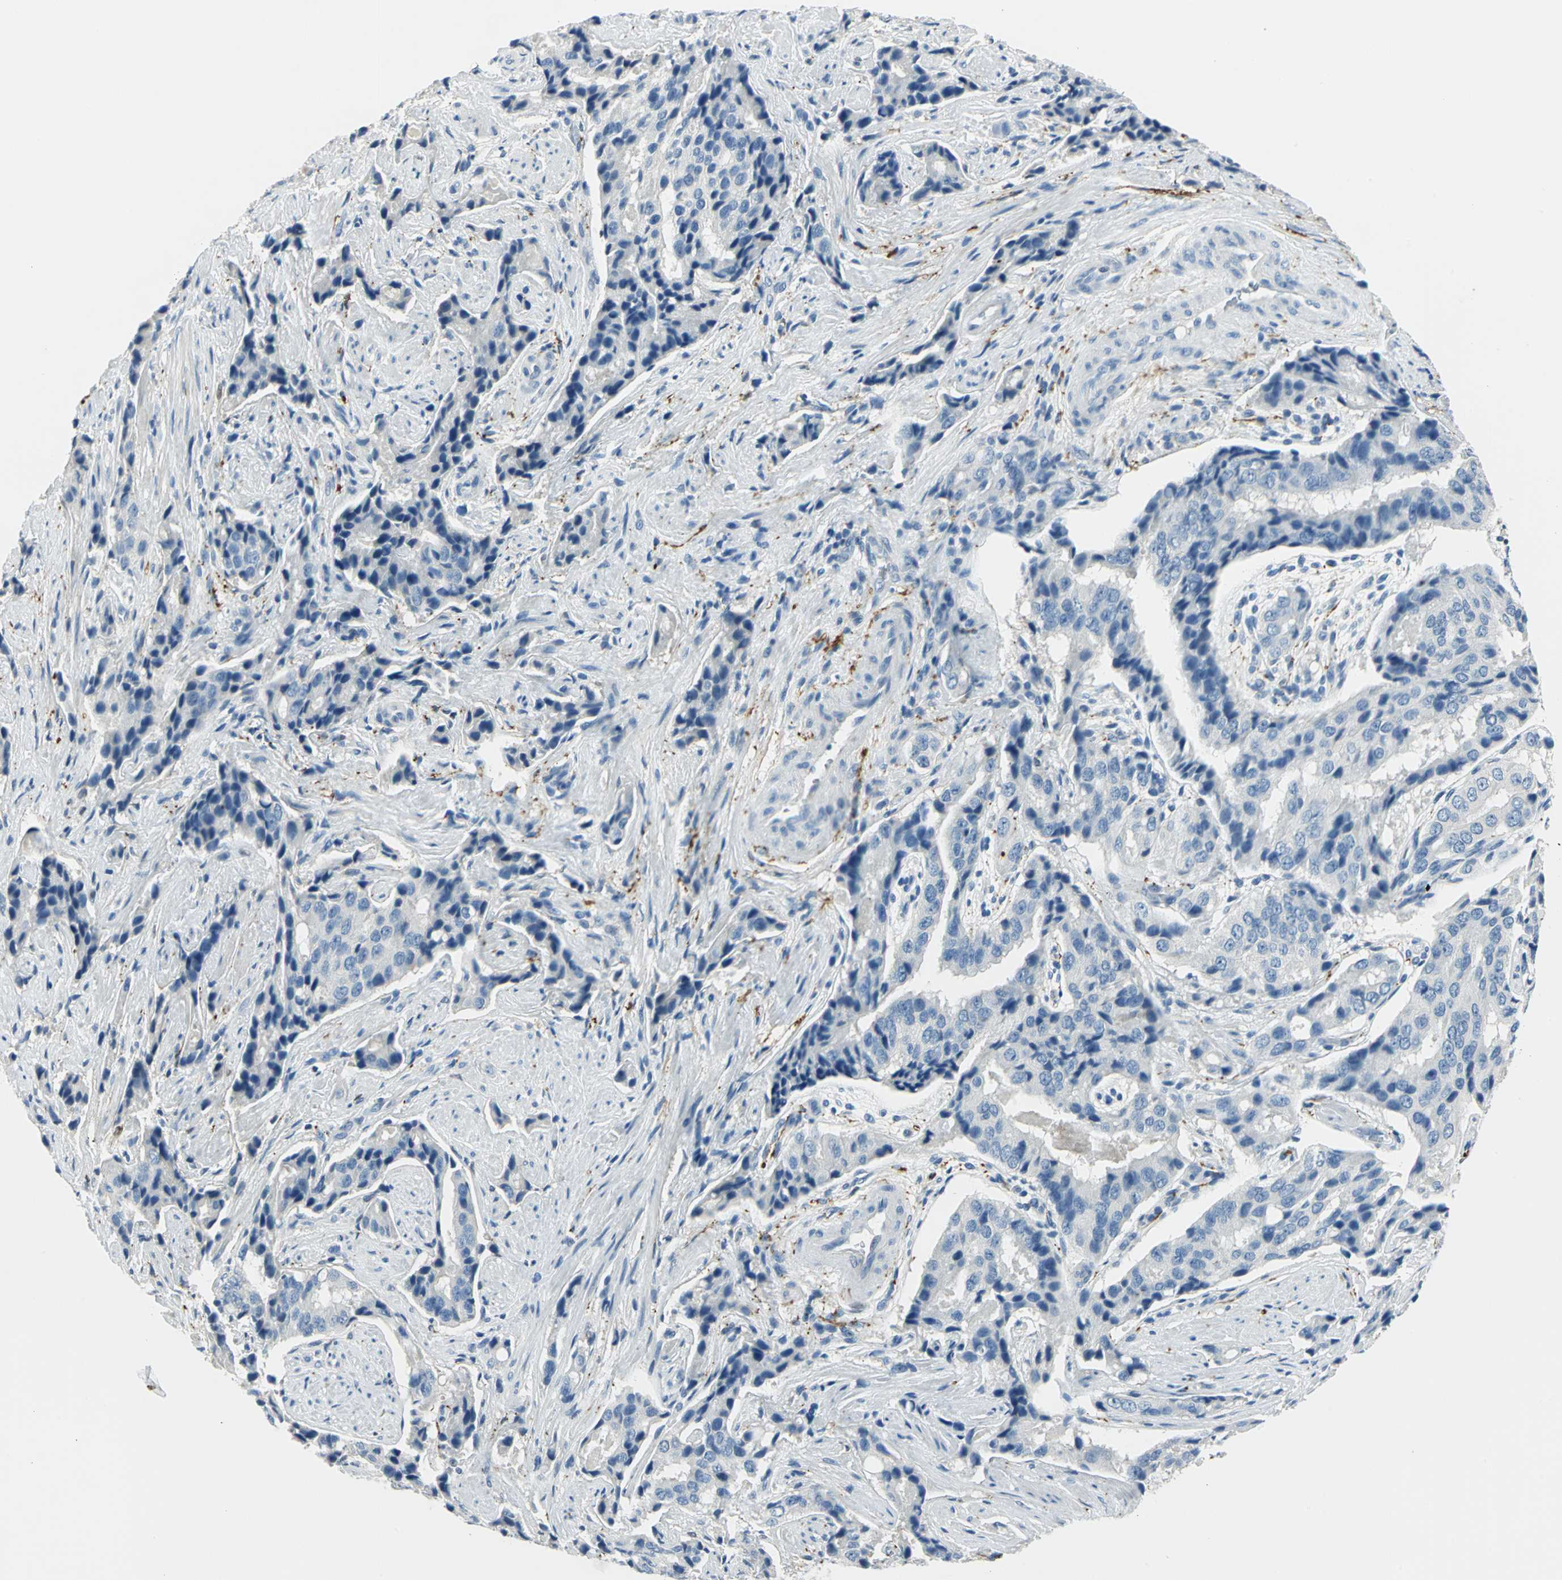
{"staining": {"intensity": "negative", "quantity": "none", "location": "none"}, "tissue": "prostate cancer", "cell_type": "Tumor cells", "image_type": "cancer", "snomed": [{"axis": "morphology", "description": "Adenocarcinoma, High grade"}, {"axis": "topography", "description": "Prostate"}], "caption": "Tumor cells are negative for protein expression in human prostate cancer.", "gene": "UCHL1", "patient": {"sex": "male", "age": 58}}